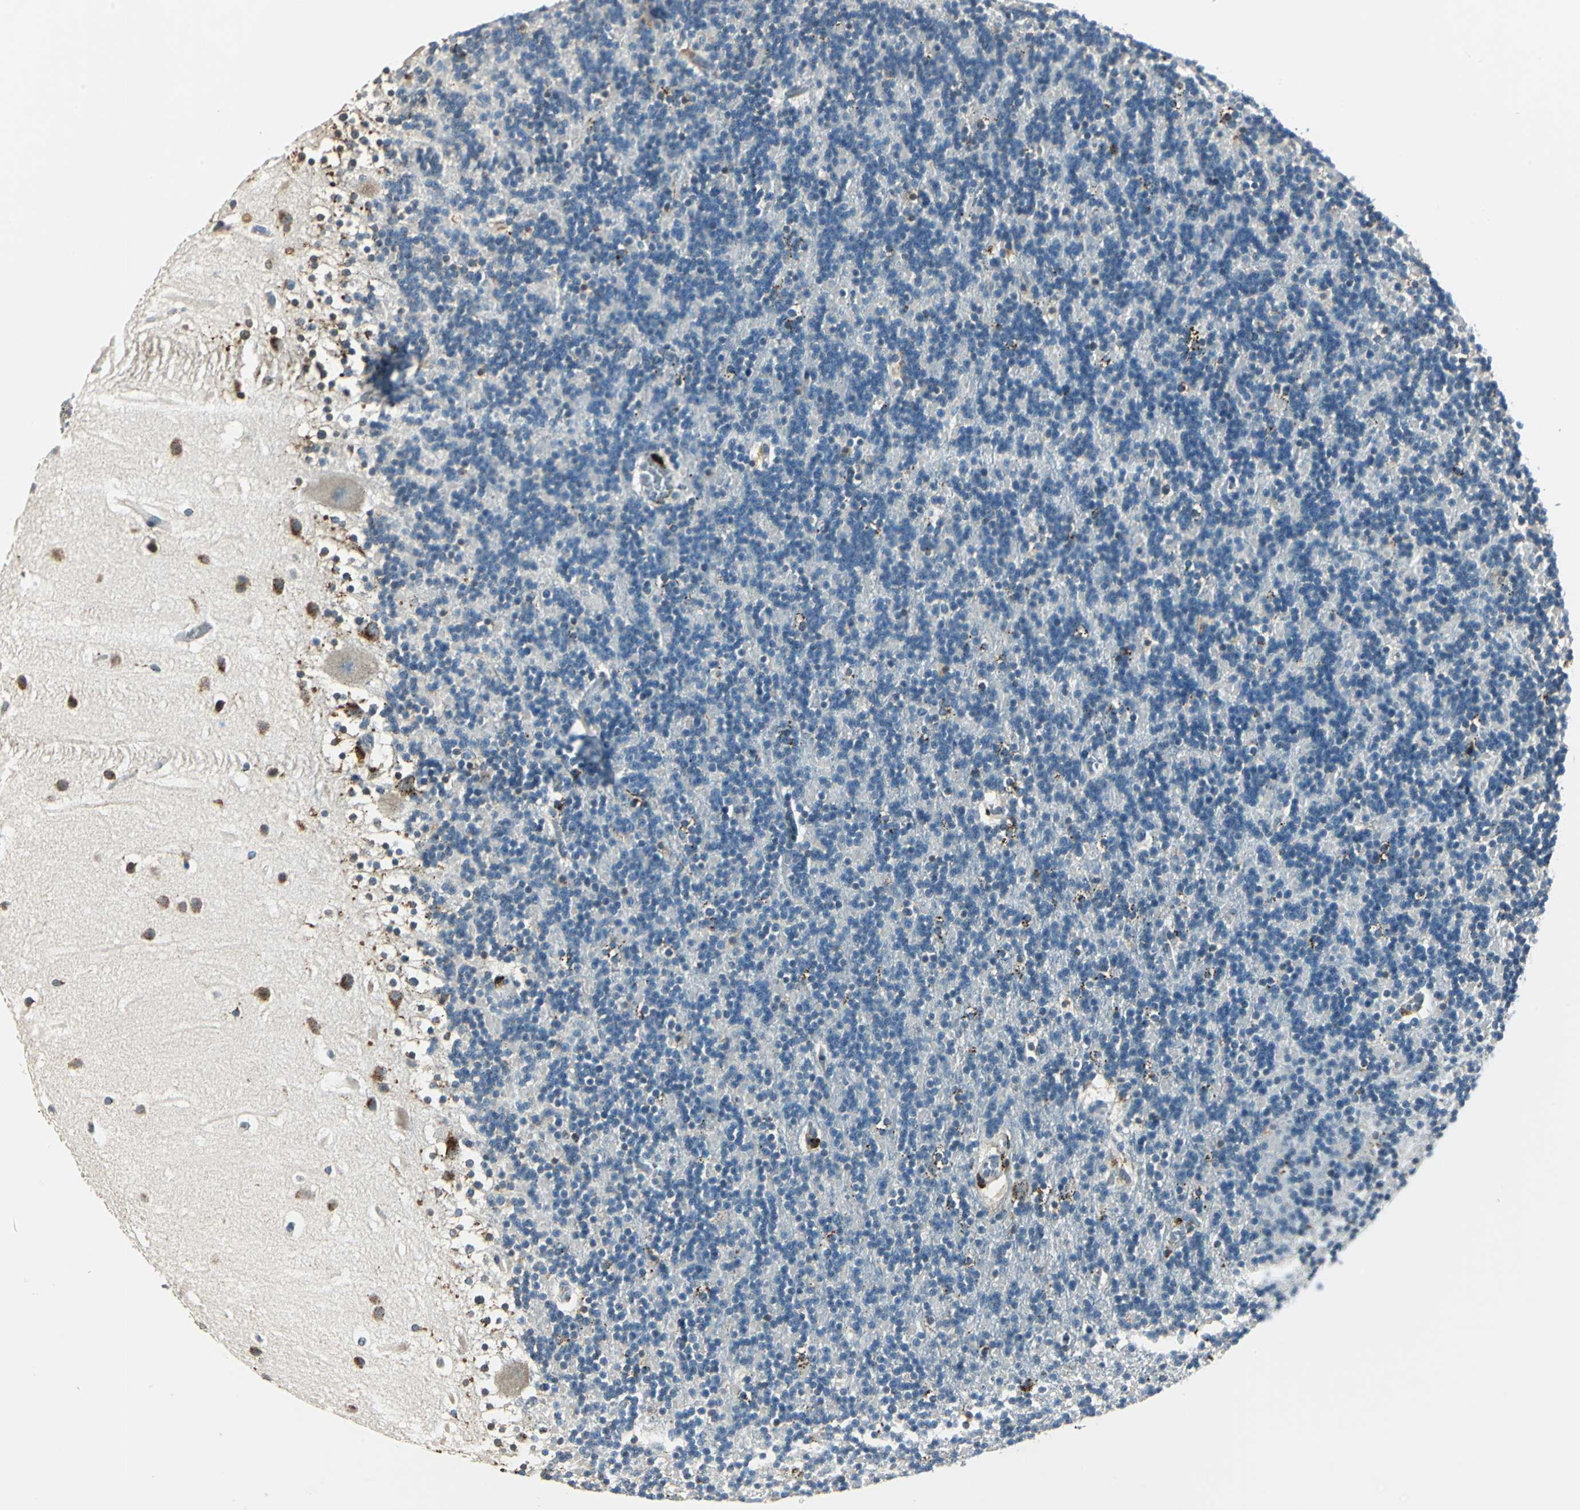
{"staining": {"intensity": "moderate", "quantity": "<25%", "location": "cytoplasmic/membranous"}, "tissue": "cerebellum", "cell_type": "Cells in granular layer", "image_type": "normal", "snomed": [{"axis": "morphology", "description": "Normal tissue, NOS"}, {"axis": "topography", "description": "Cerebellum"}], "caption": "Immunohistochemical staining of unremarkable cerebellum exhibits low levels of moderate cytoplasmic/membranous positivity in approximately <25% of cells in granular layer.", "gene": "NIT1", "patient": {"sex": "male", "age": 45}}